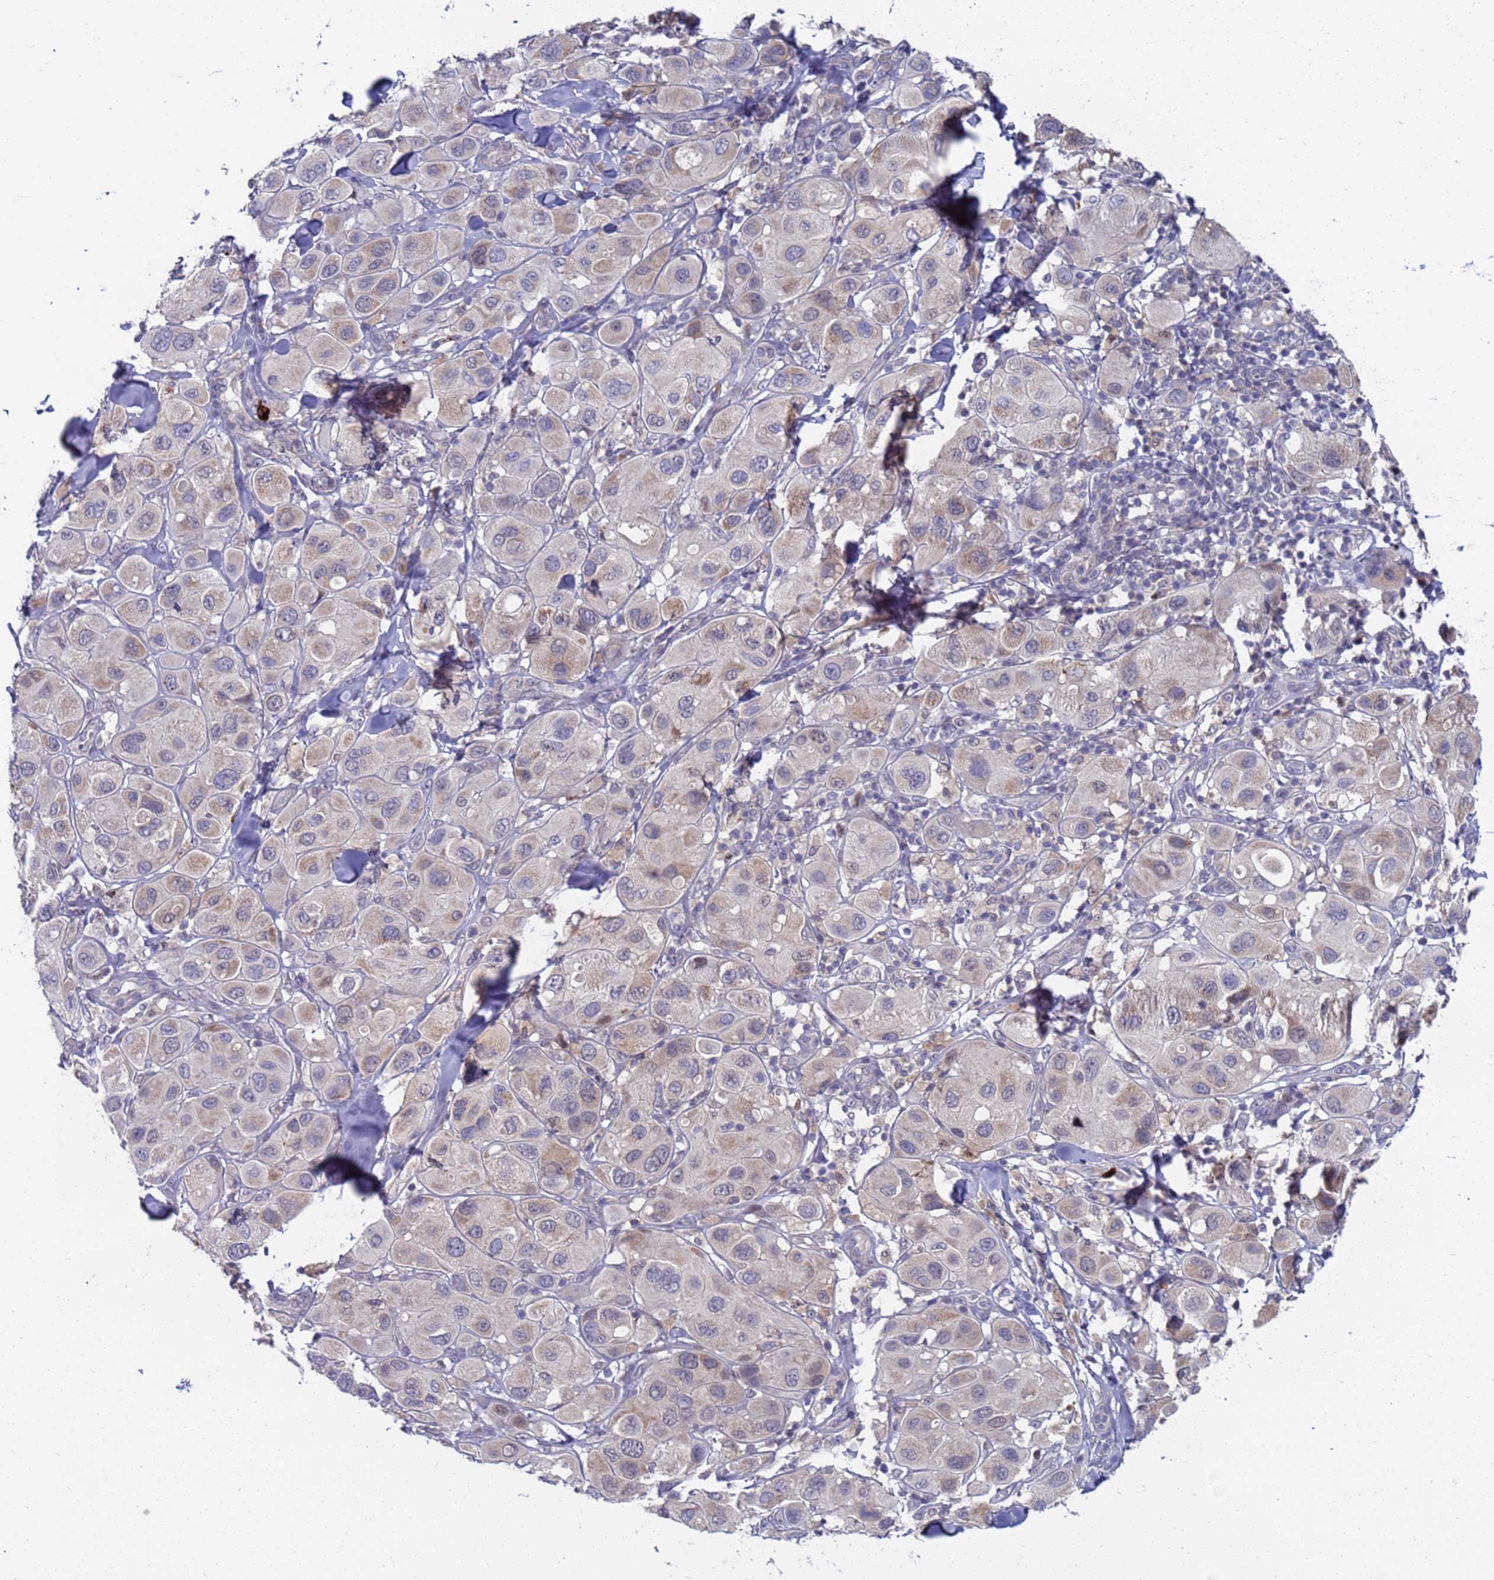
{"staining": {"intensity": "weak", "quantity": "25%-75%", "location": "cytoplasmic/membranous"}, "tissue": "melanoma", "cell_type": "Tumor cells", "image_type": "cancer", "snomed": [{"axis": "morphology", "description": "Malignant melanoma, Metastatic site"}, {"axis": "topography", "description": "Skin"}], "caption": "High-power microscopy captured an immunohistochemistry image of malignant melanoma (metastatic site), revealing weak cytoplasmic/membranous staining in about 25%-75% of tumor cells.", "gene": "ENOSF1", "patient": {"sex": "male", "age": 41}}